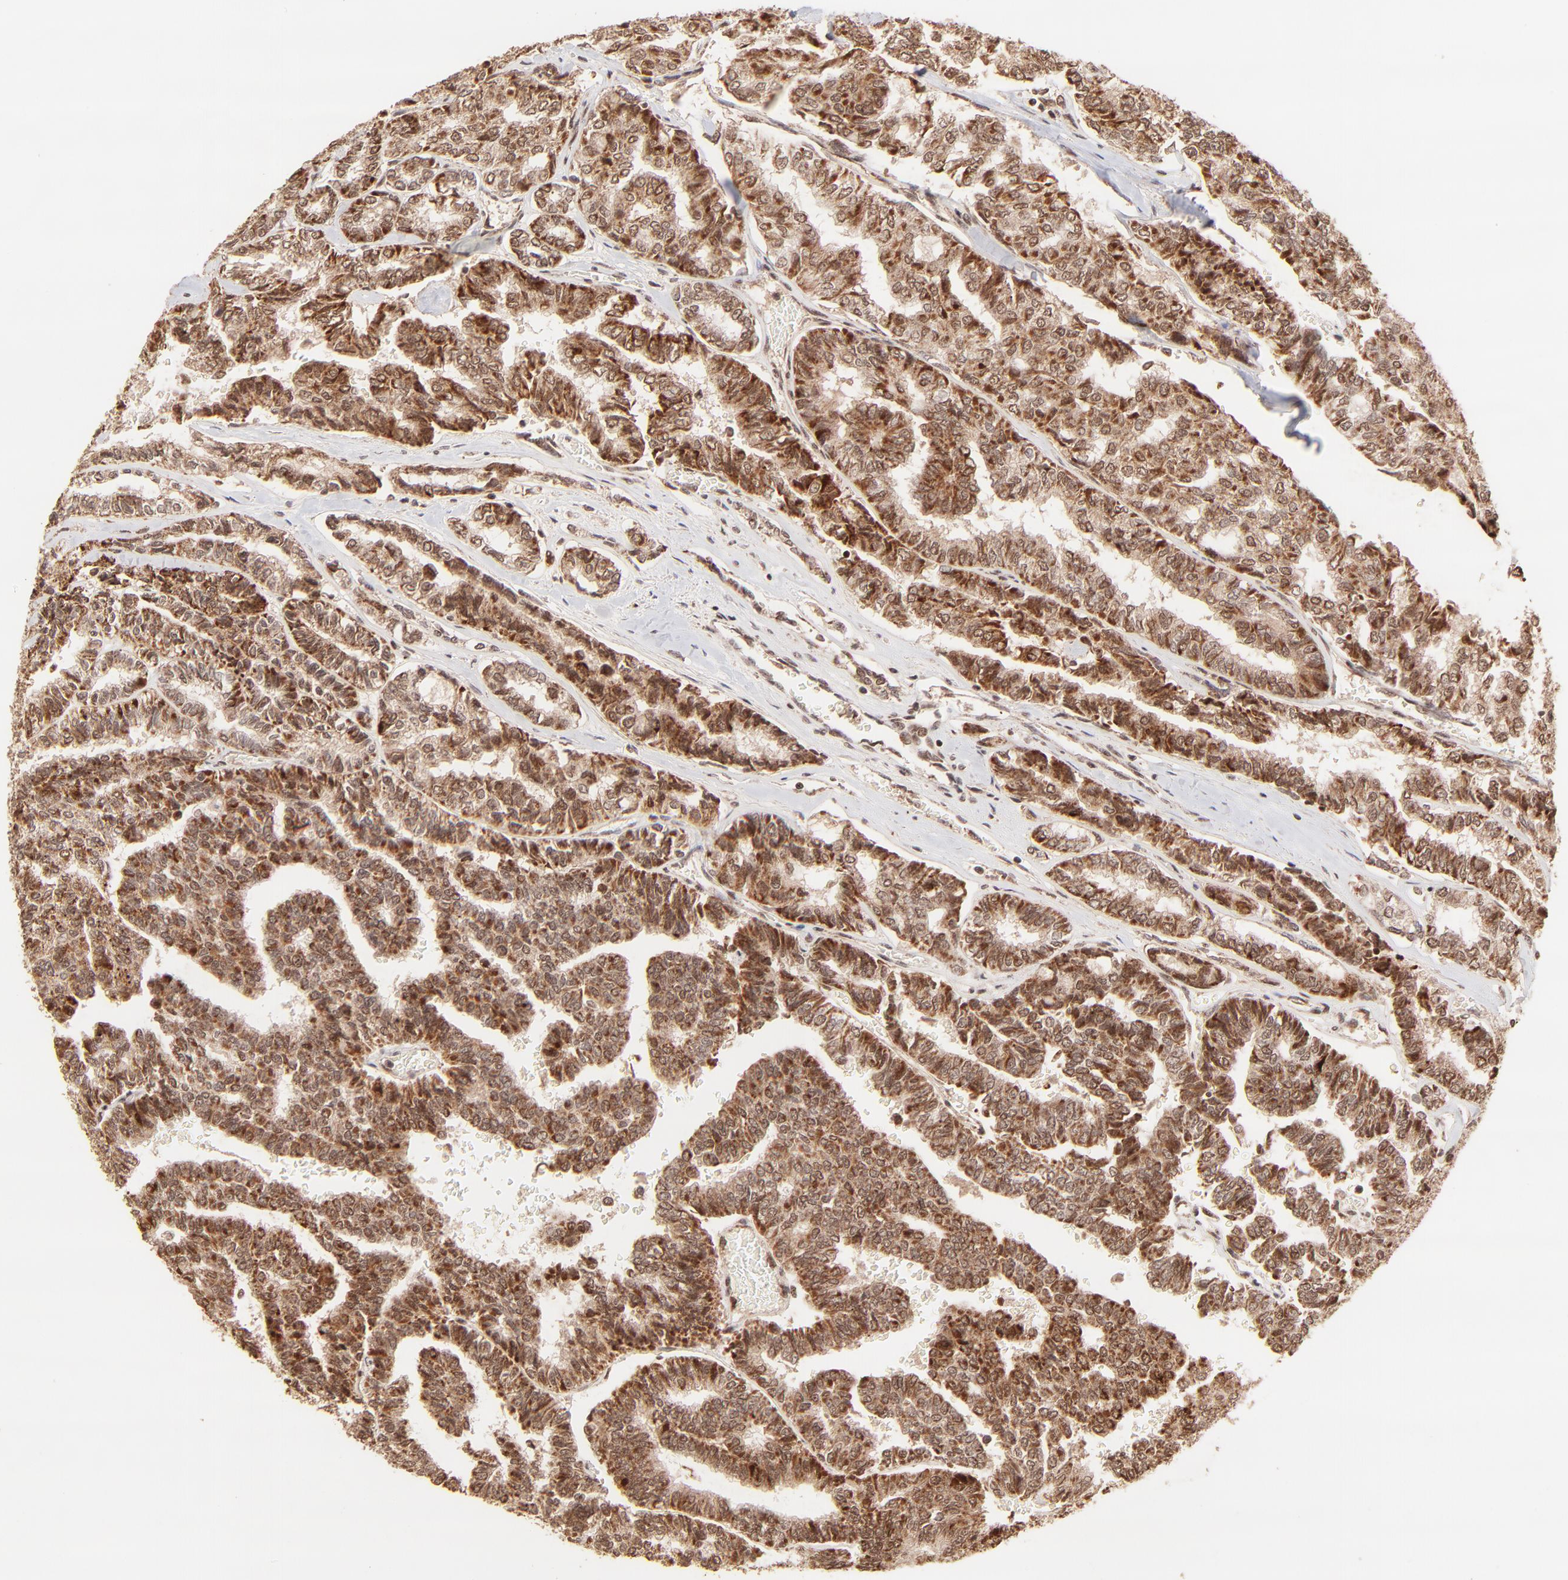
{"staining": {"intensity": "strong", "quantity": ">75%", "location": "cytoplasmic/membranous"}, "tissue": "thyroid cancer", "cell_type": "Tumor cells", "image_type": "cancer", "snomed": [{"axis": "morphology", "description": "Papillary adenocarcinoma, NOS"}, {"axis": "topography", "description": "Thyroid gland"}], "caption": "Immunohistochemical staining of human thyroid cancer (papillary adenocarcinoma) shows high levels of strong cytoplasmic/membranous expression in approximately >75% of tumor cells.", "gene": "MED15", "patient": {"sex": "female", "age": 35}}